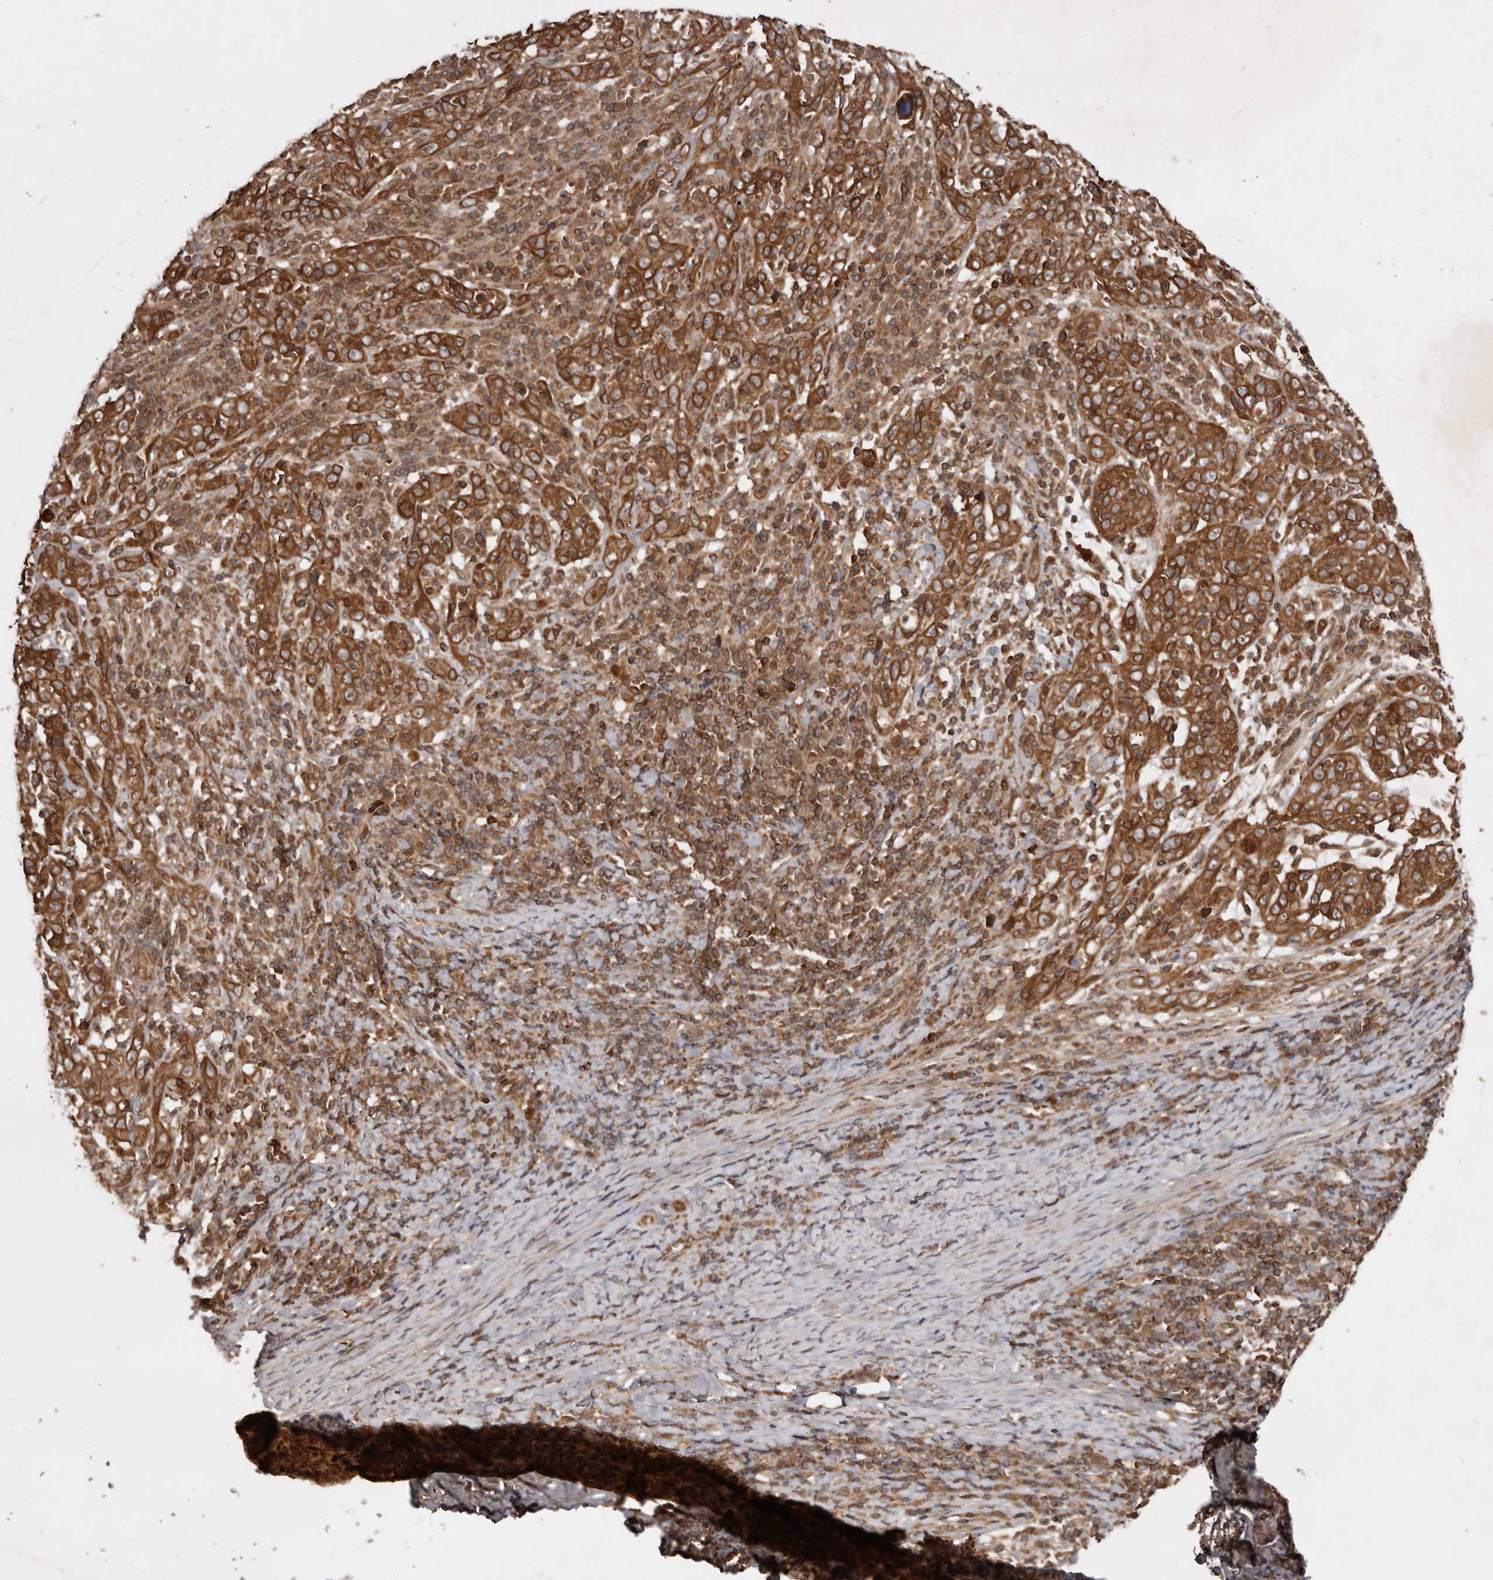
{"staining": {"intensity": "moderate", "quantity": ">75%", "location": "cytoplasmic/membranous,nuclear"}, "tissue": "cervical cancer", "cell_type": "Tumor cells", "image_type": "cancer", "snomed": [{"axis": "morphology", "description": "Squamous cell carcinoma, NOS"}, {"axis": "topography", "description": "Cervix"}], "caption": "A brown stain labels moderate cytoplasmic/membranous and nuclear staining of a protein in human cervical cancer tumor cells.", "gene": "STK36", "patient": {"sex": "female", "age": 46}}